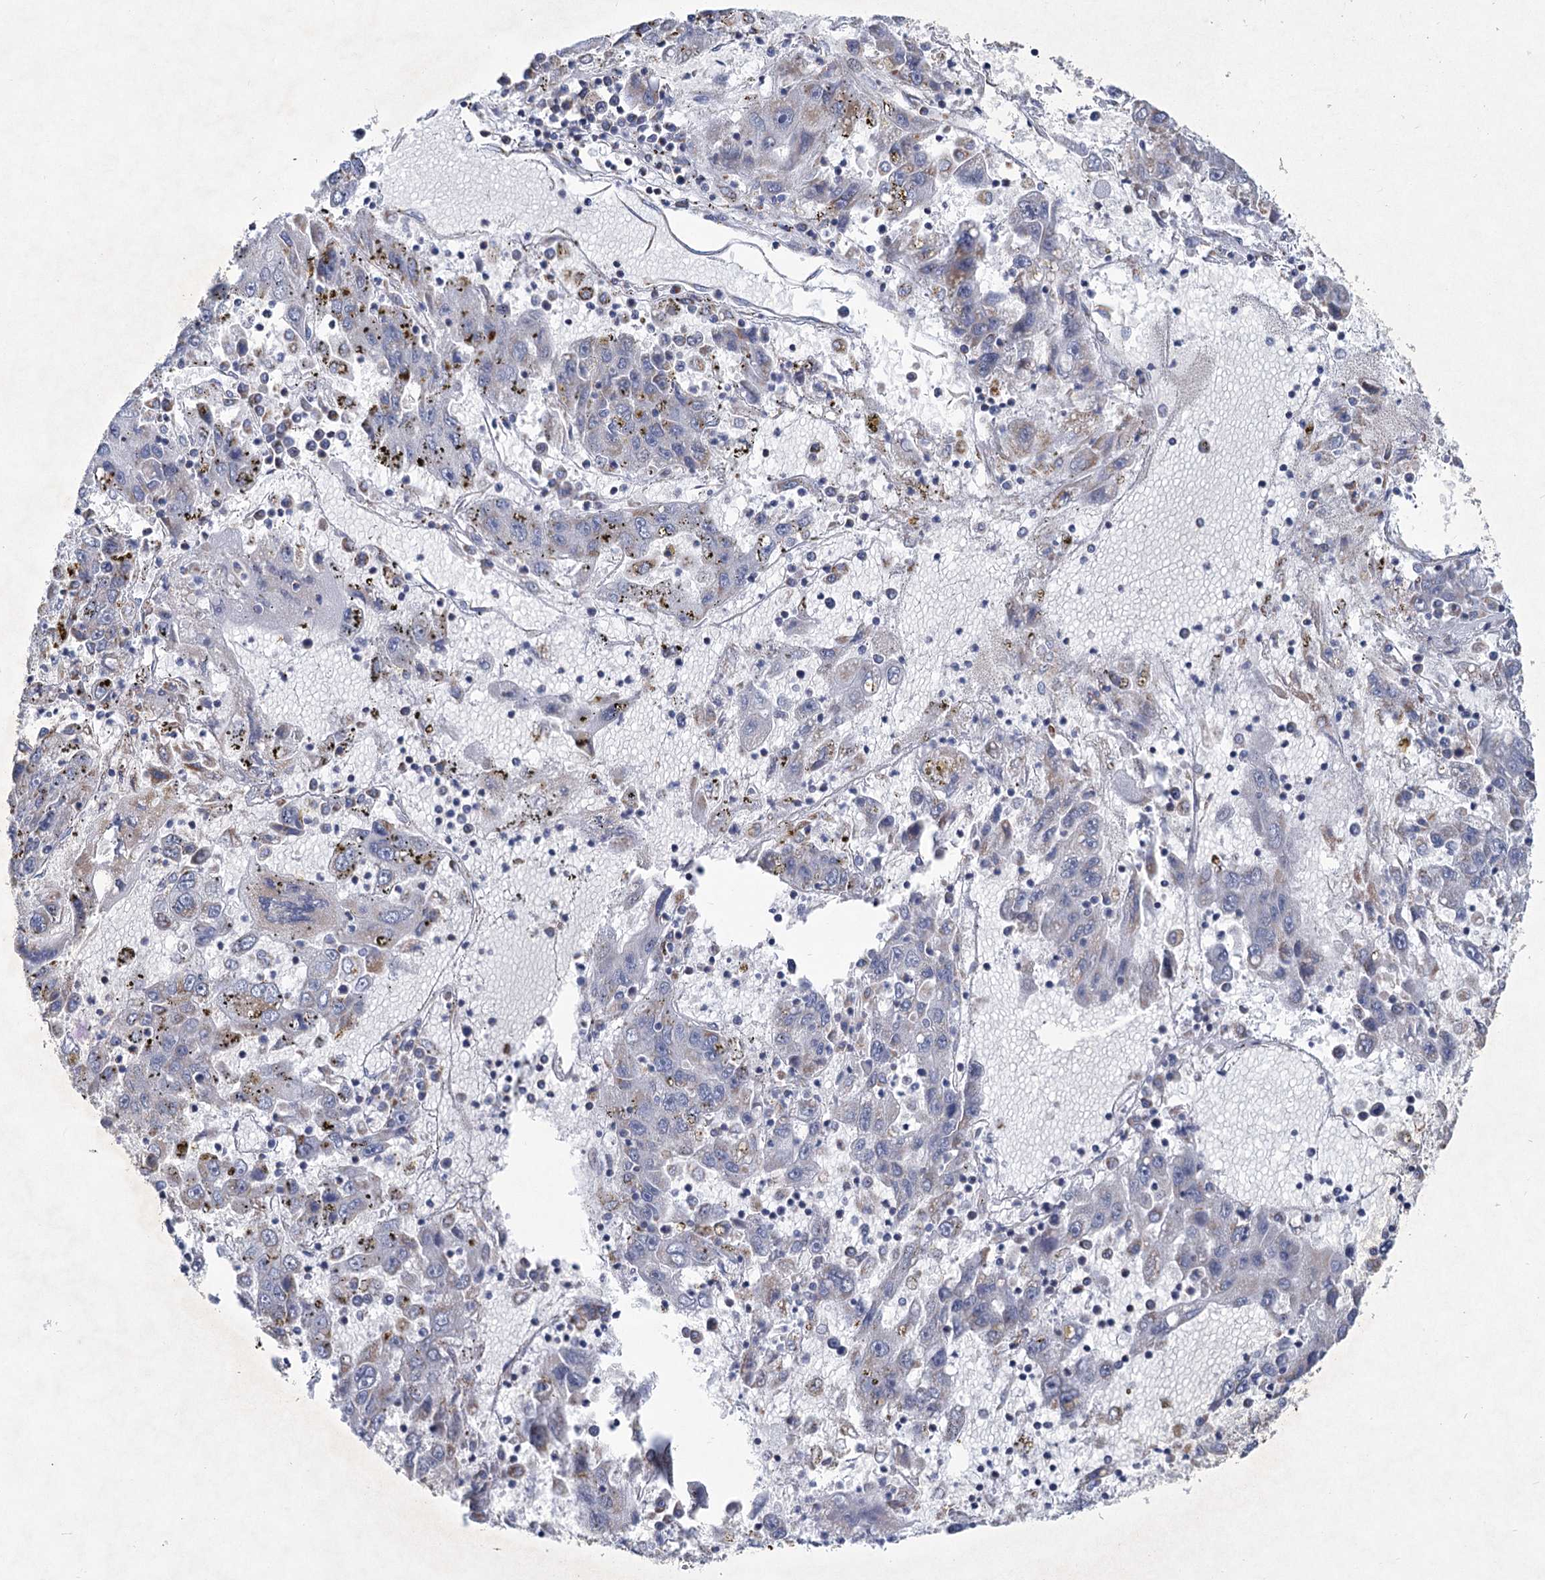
{"staining": {"intensity": "negative", "quantity": "none", "location": "none"}, "tissue": "liver cancer", "cell_type": "Tumor cells", "image_type": "cancer", "snomed": [{"axis": "morphology", "description": "Carcinoma, Hepatocellular, NOS"}, {"axis": "topography", "description": "Liver"}], "caption": "DAB immunohistochemical staining of liver hepatocellular carcinoma exhibits no significant positivity in tumor cells.", "gene": "NDUFC2", "patient": {"sex": "male", "age": 49}}